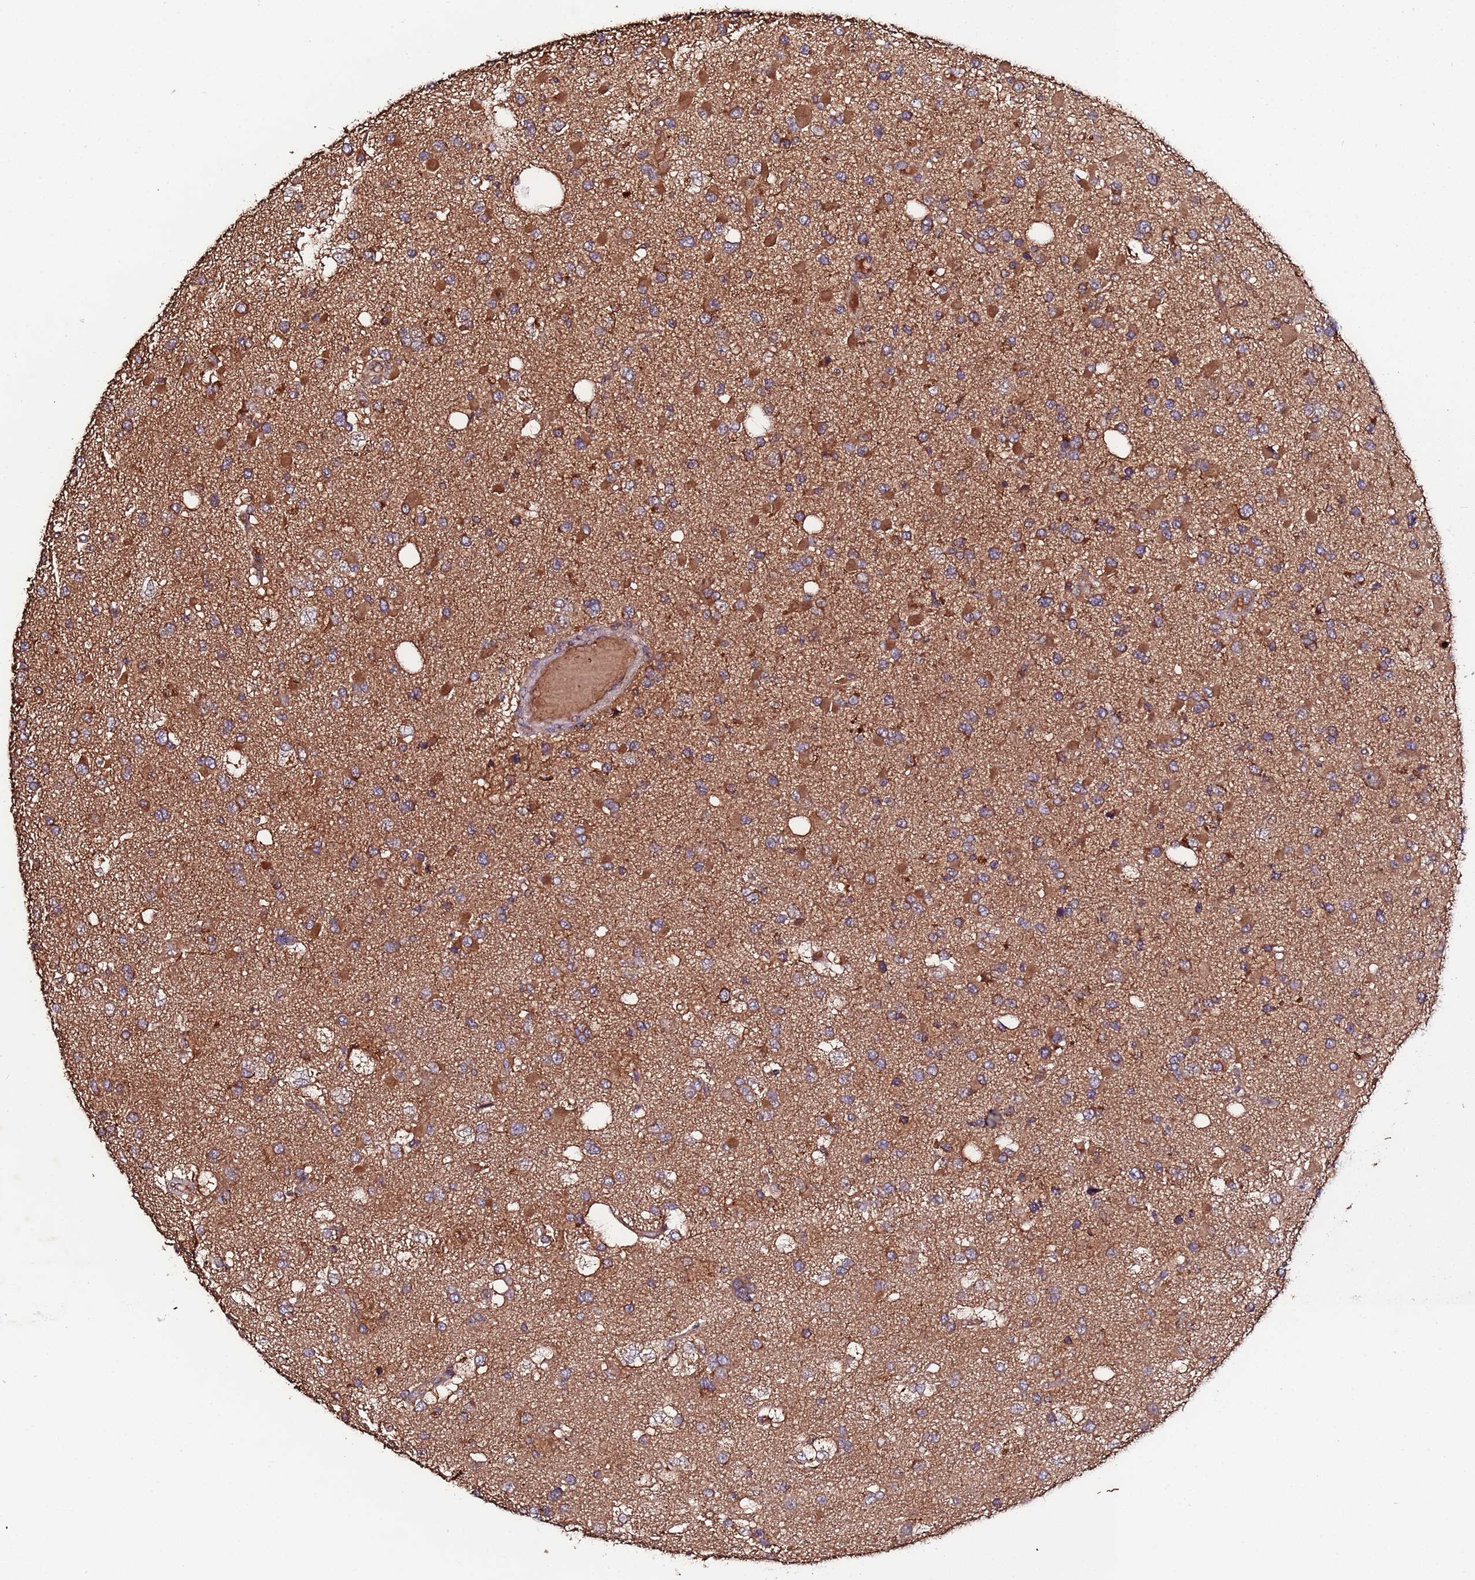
{"staining": {"intensity": "moderate", "quantity": ">75%", "location": "cytoplasmic/membranous"}, "tissue": "glioma", "cell_type": "Tumor cells", "image_type": "cancer", "snomed": [{"axis": "morphology", "description": "Glioma, malignant, High grade"}, {"axis": "topography", "description": "Brain"}], "caption": "Protein analysis of glioma tissue reveals moderate cytoplasmic/membranous expression in approximately >75% of tumor cells.", "gene": "RPS15A", "patient": {"sex": "male", "age": 53}}